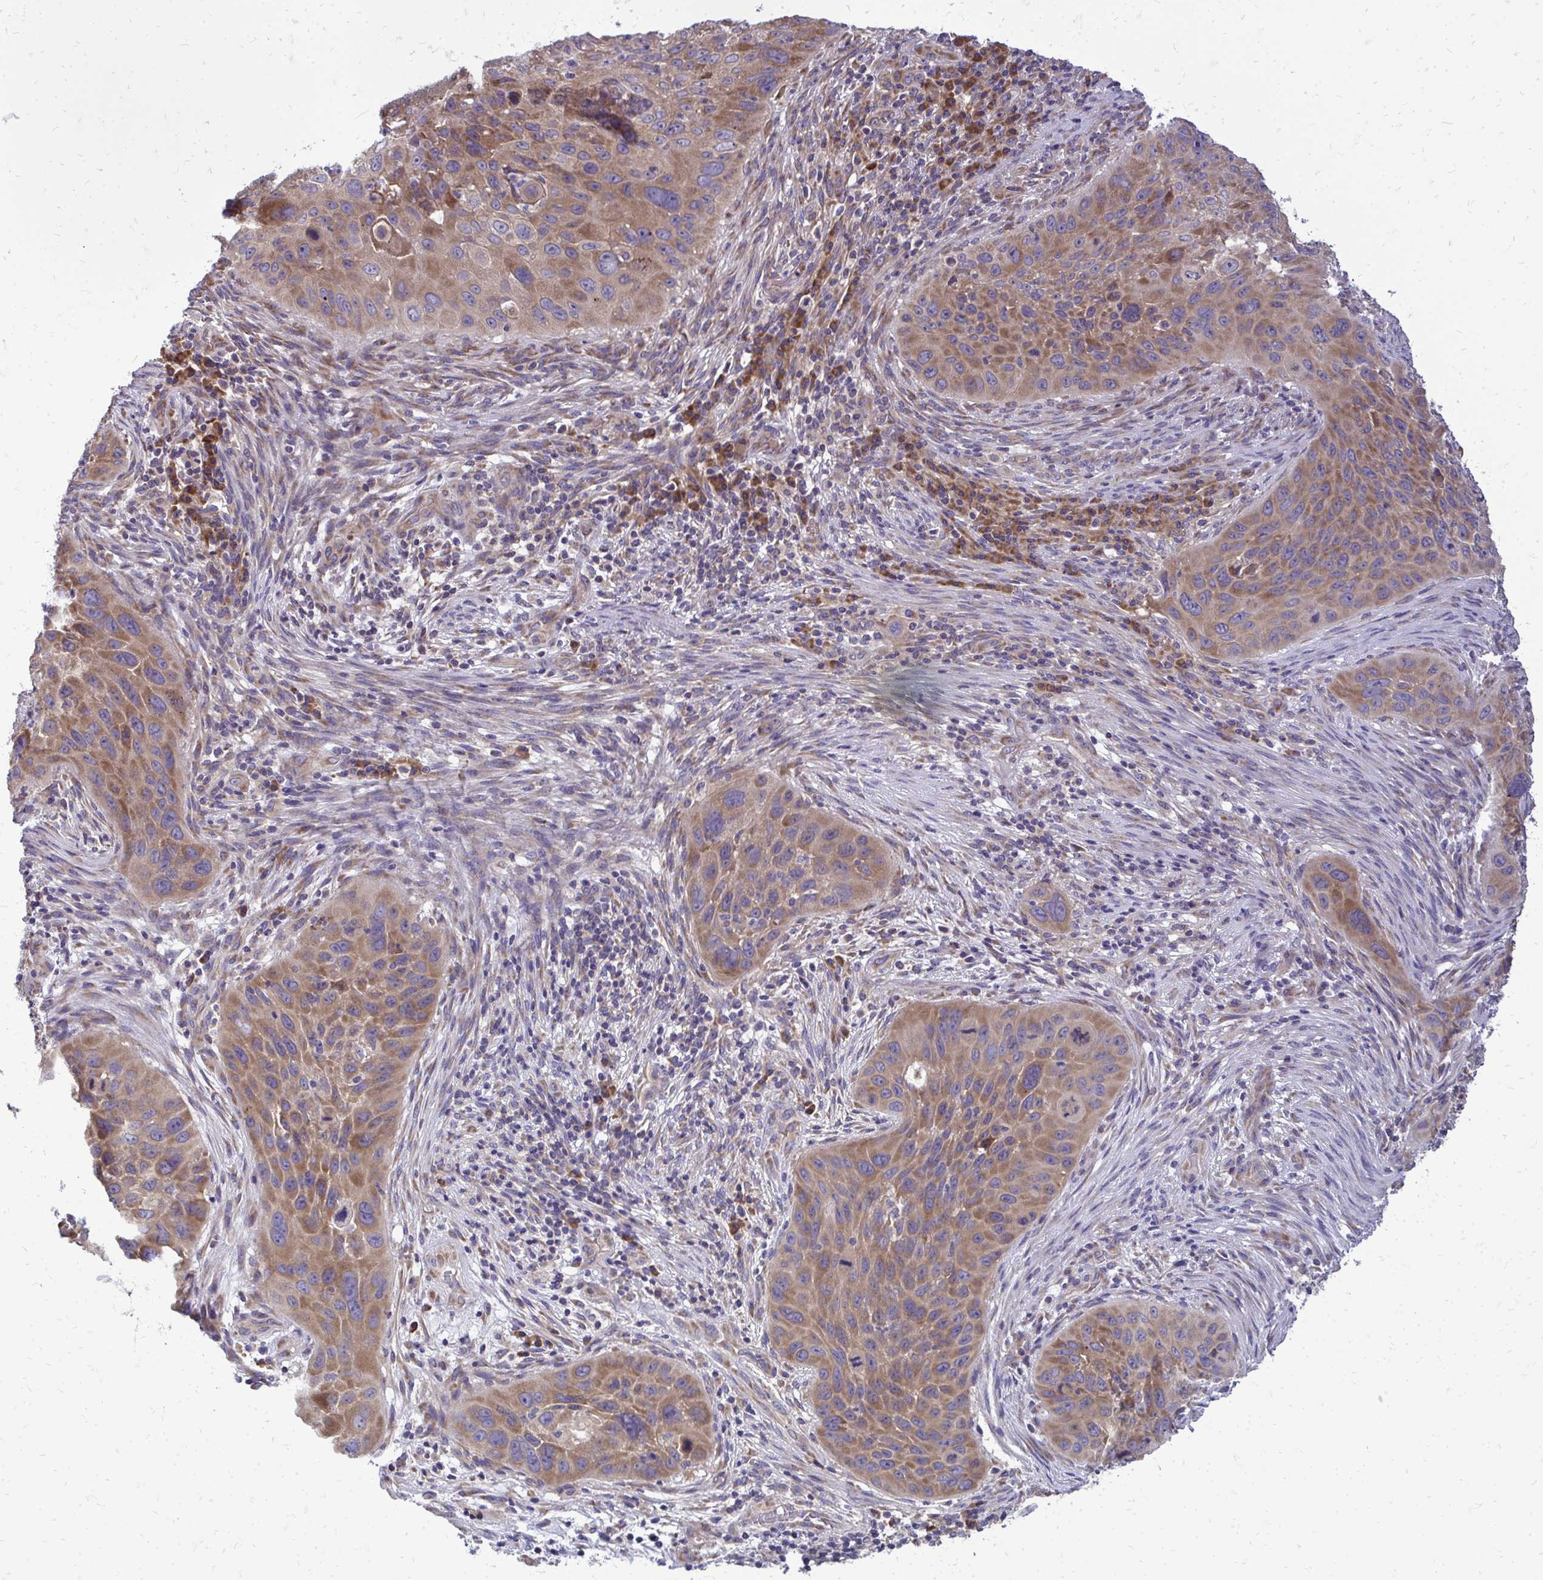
{"staining": {"intensity": "moderate", "quantity": "25%-75%", "location": "cytoplasmic/membranous"}, "tissue": "lung cancer", "cell_type": "Tumor cells", "image_type": "cancer", "snomed": [{"axis": "morphology", "description": "Squamous cell carcinoma, NOS"}, {"axis": "topography", "description": "Lung"}], "caption": "Immunohistochemistry (IHC) (DAB) staining of lung cancer (squamous cell carcinoma) shows moderate cytoplasmic/membranous protein positivity in about 25%-75% of tumor cells.", "gene": "RPLP2", "patient": {"sex": "male", "age": 63}}